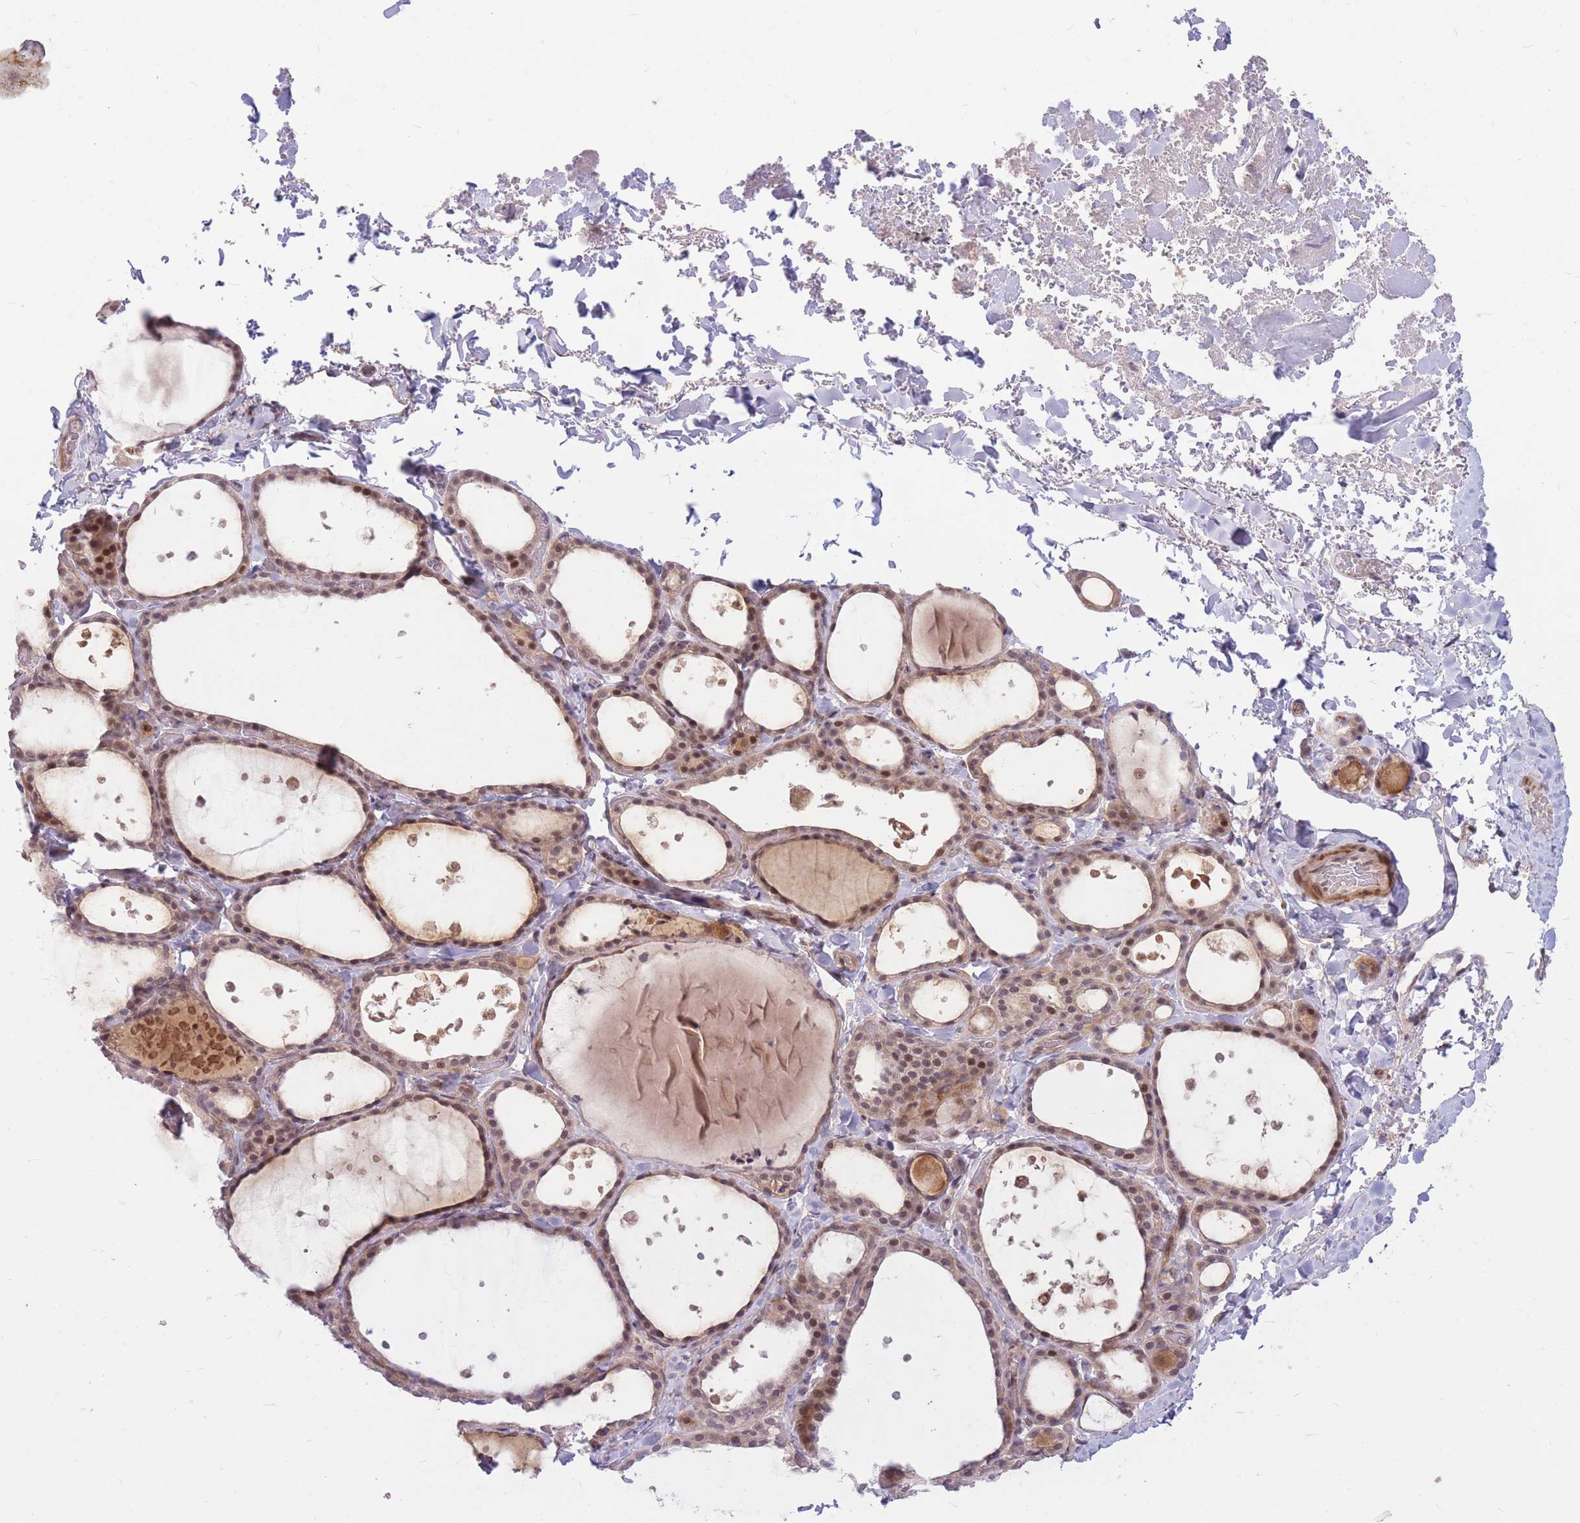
{"staining": {"intensity": "moderate", "quantity": "25%-75%", "location": "nuclear"}, "tissue": "thyroid gland", "cell_type": "Glandular cells", "image_type": "normal", "snomed": [{"axis": "morphology", "description": "Normal tissue, NOS"}, {"axis": "topography", "description": "Thyroid gland"}], "caption": "A high-resolution histopathology image shows immunohistochemistry (IHC) staining of benign thyroid gland, which shows moderate nuclear staining in about 25%-75% of glandular cells.", "gene": "ERCC2", "patient": {"sex": "female", "age": 44}}